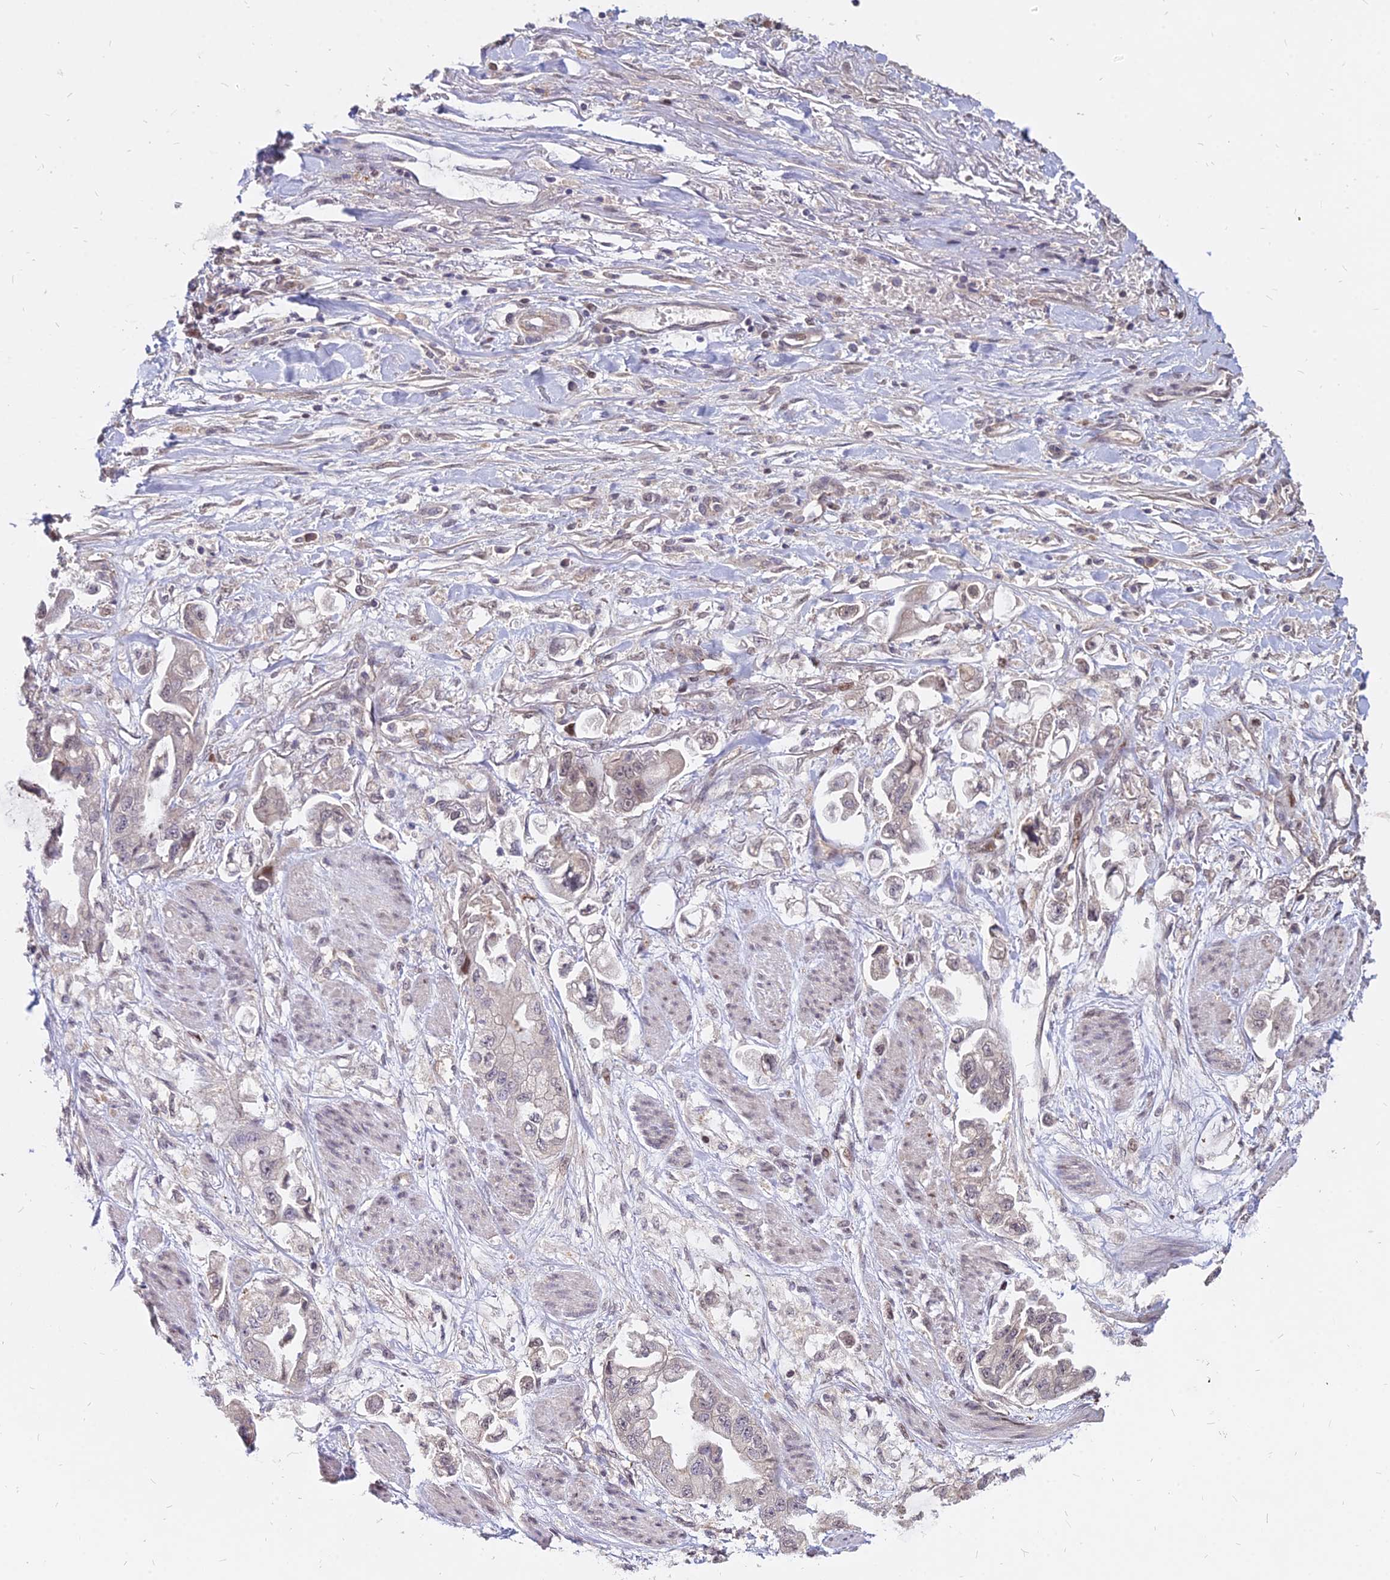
{"staining": {"intensity": "negative", "quantity": "none", "location": "none"}, "tissue": "stomach cancer", "cell_type": "Tumor cells", "image_type": "cancer", "snomed": [{"axis": "morphology", "description": "Adenocarcinoma, NOS"}, {"axis": "topography", "description": "Stomach"}], "caption": "DAB immunohistochemical staining of stomach adenocarcinoma shows no significant positivity in tumor cells.", "gene": "C11orf68", "patient": {"sex": "male", "age": 62}}